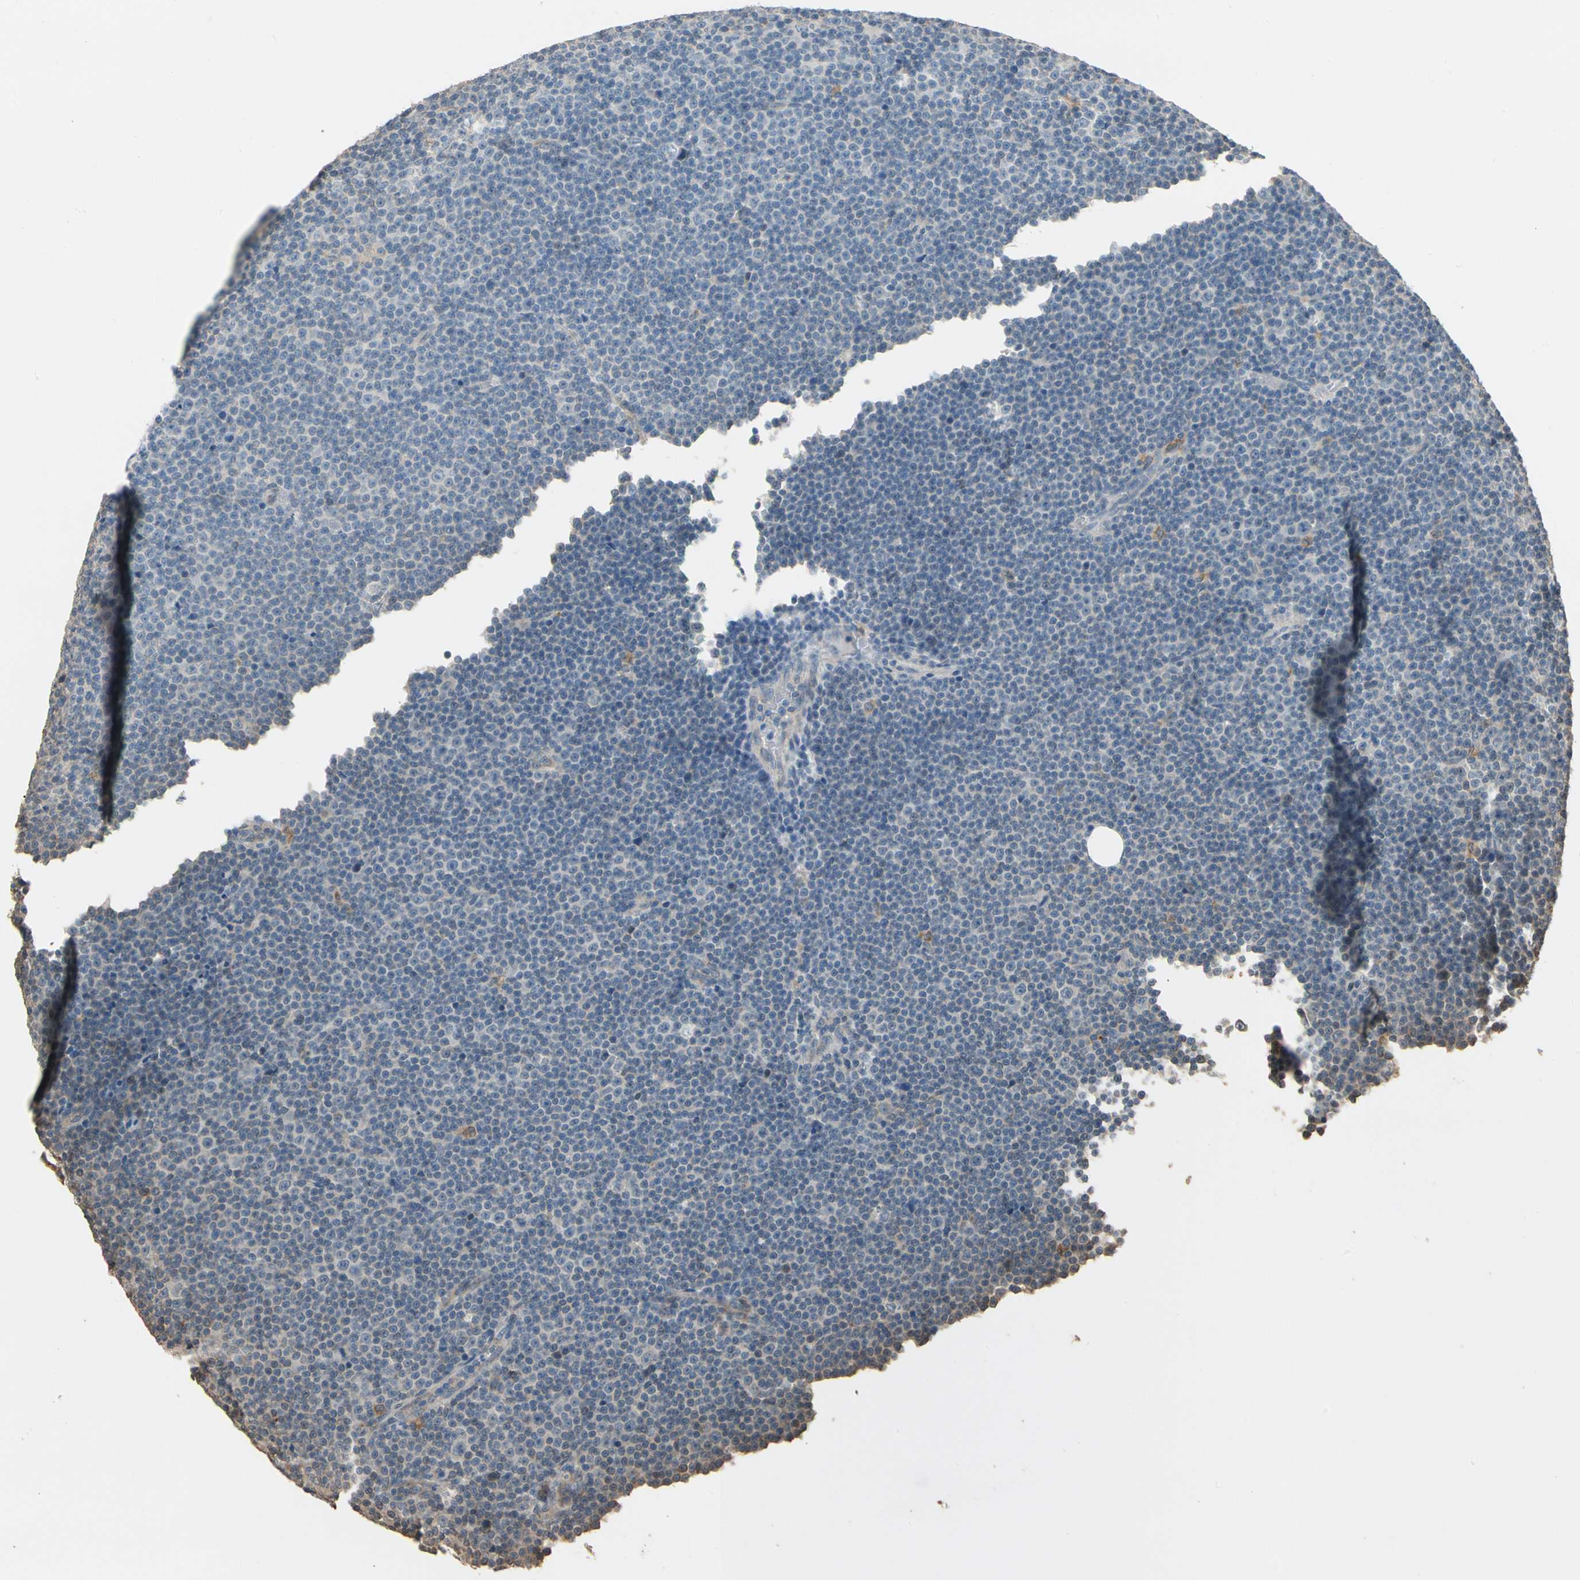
{"staining": {"intensity": "negative", "quantity": "none", "location": "none"}, "tissue": "lymphoma", "cell_type": "Tumor cells", "image_type": "cancer", "snomed": [{"axis": "morphology", "description": "Malignant lymphoma, non-Hodgkin's type, Low grade"}, {"axis": "topography", "description": "Lymph node"}], "caption": "Immunohistochemistry (IHC) of human lymphoma shows no positivity in tumor cells.", "gene": "MAP3K7", "patient": {"sex": "female", "age": 67}}